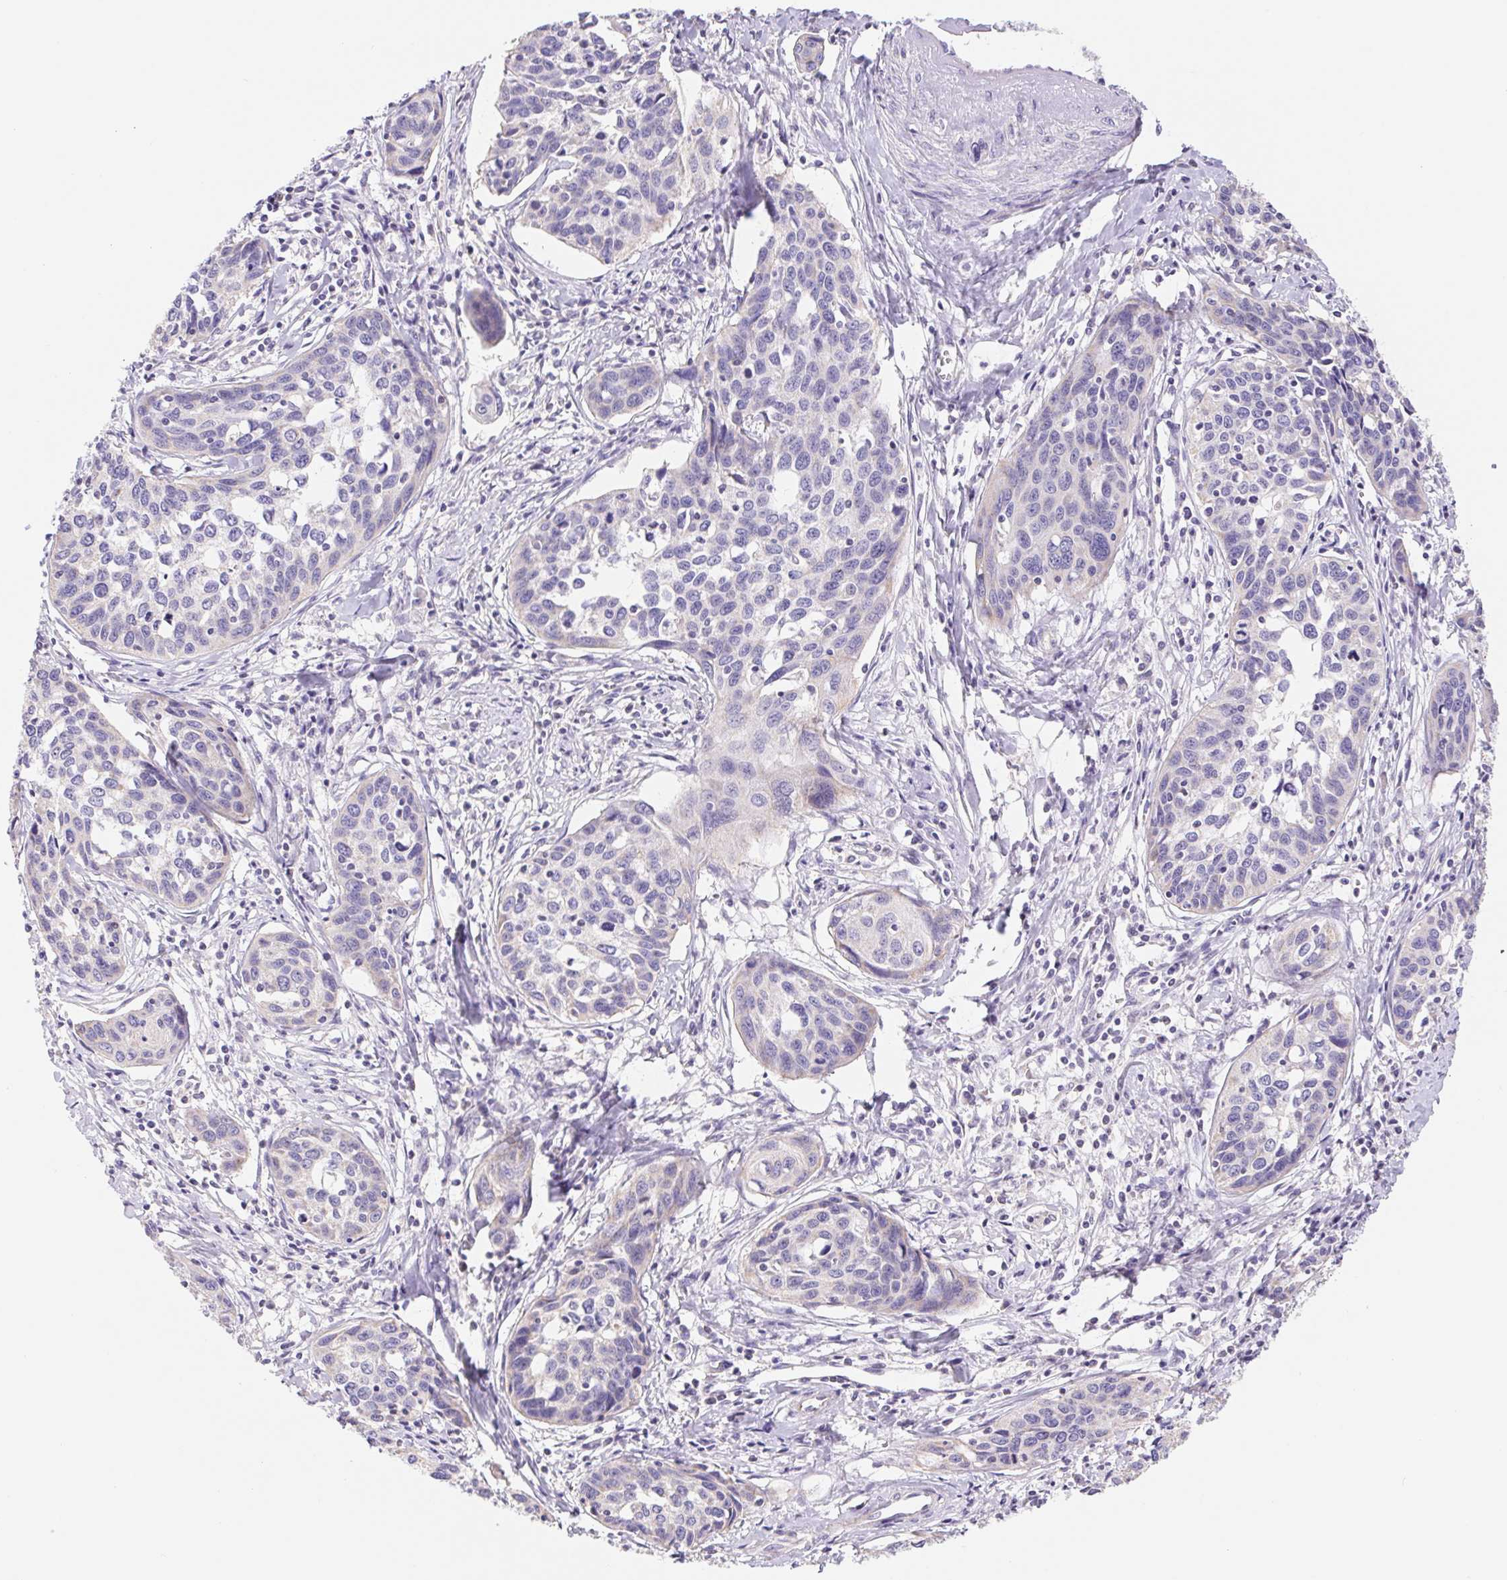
{"staining": {"intensity": "weak", "quantity": "<25%", "location": "cytoplasmic/membranous"}, "tissue": "cervical cancer", "cell_type": "Tumor cells", "image_type": "cancer", "snomed": [{"axis": "morphology", "description": "Squamous cell carcinoma, NOS"}, {"axis": "topography", "description": "Cervix"}], "caption": "DAB (3,3'-diaminobenzidine) immunohistochemical staining of cervical squamous cell carcinoma demonstrates no significant positivity in tumor cells.", "gene": "FKBP6", "patient": {"sex": "female", "age": 31}}